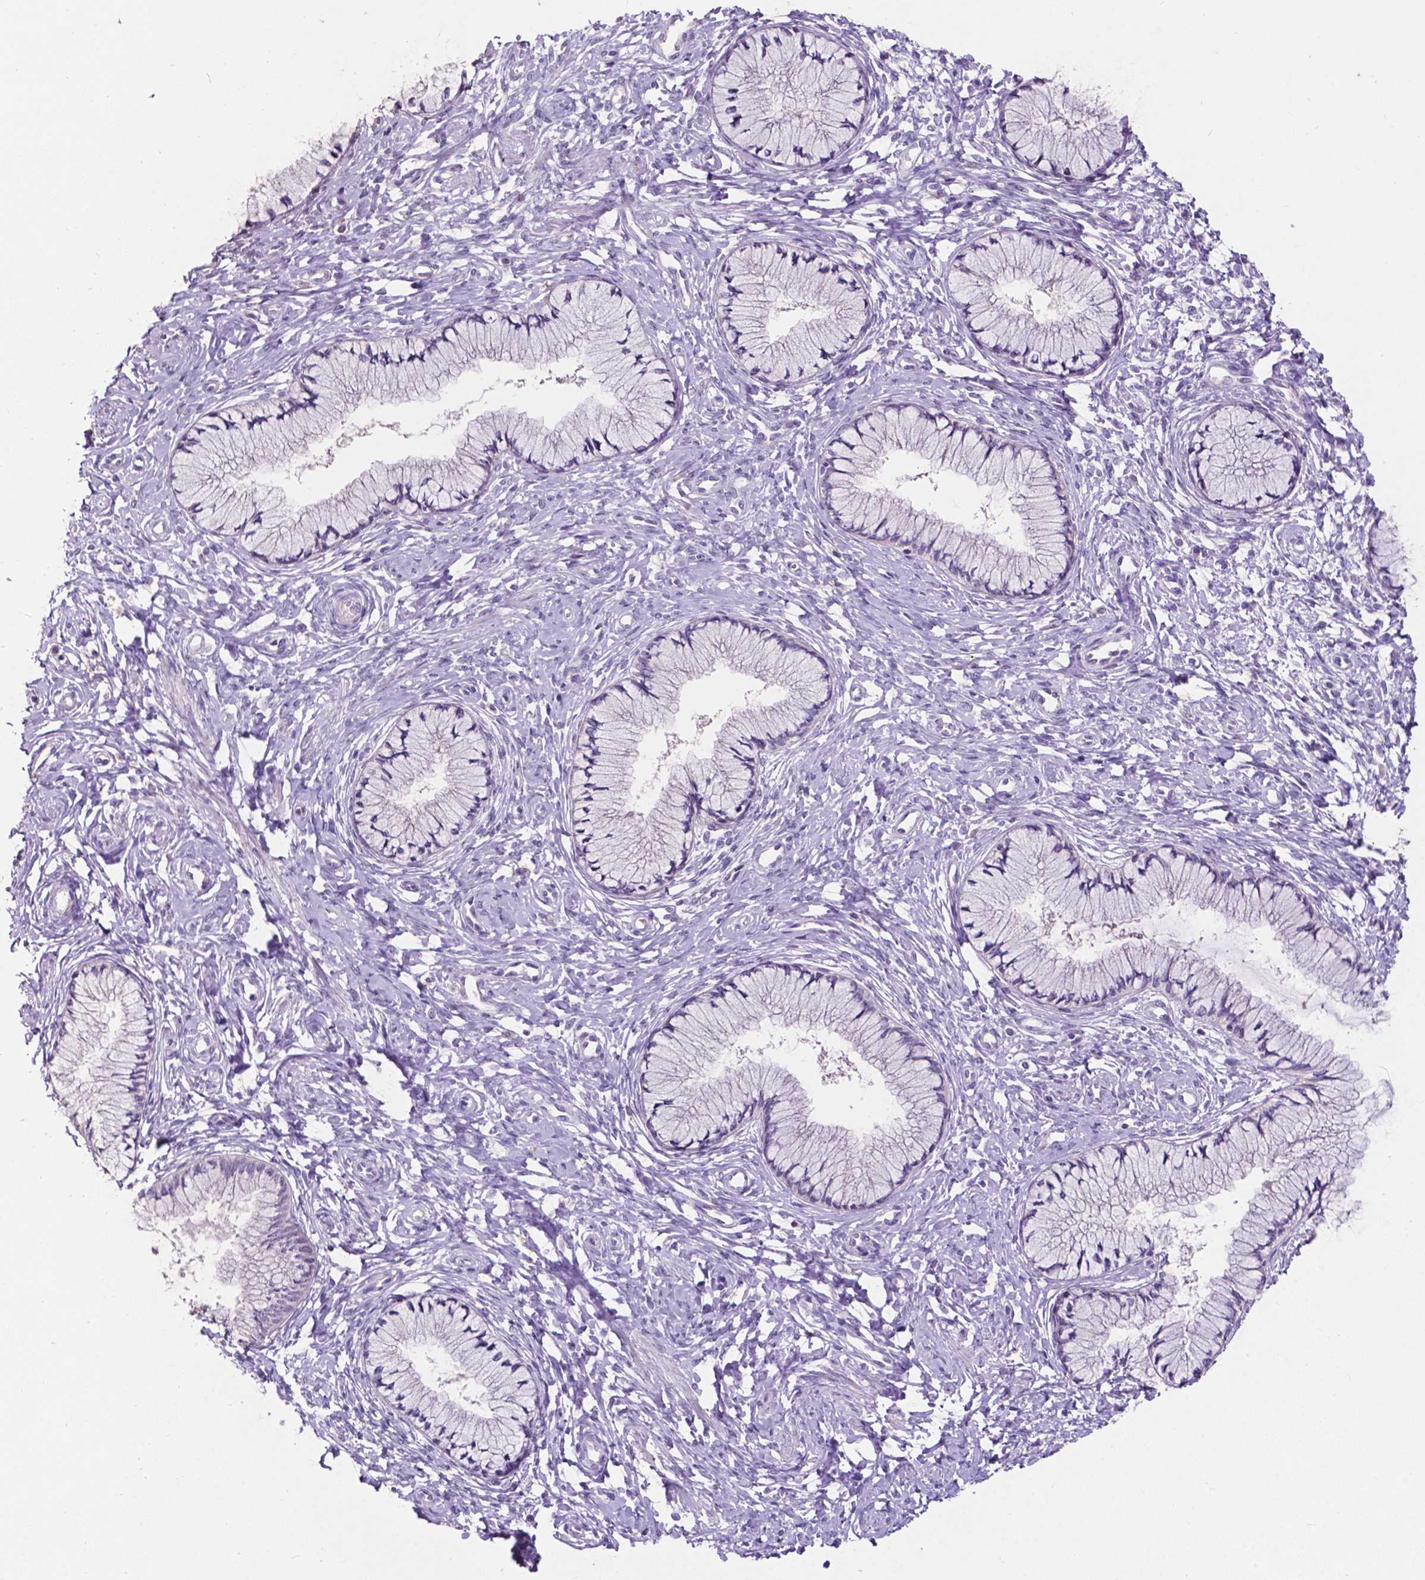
{"staining": {"intensity": "negative", "quantity": "none", "location": "none"}, "tissue": "cervix", "cell_type": "Glandular cells", "image_type": "normal", "snomed": [{"axis": "morphology", "description": "Normal tissue, NOS"}, {"axis": "topography", "description": "Cervix"}], "caption": "Immunohistochemistry of unremarkable cervix displays no positivity in glandular cells.", "gene": "PLSCR1", "patient": {"sex": "female", "age": 37}}